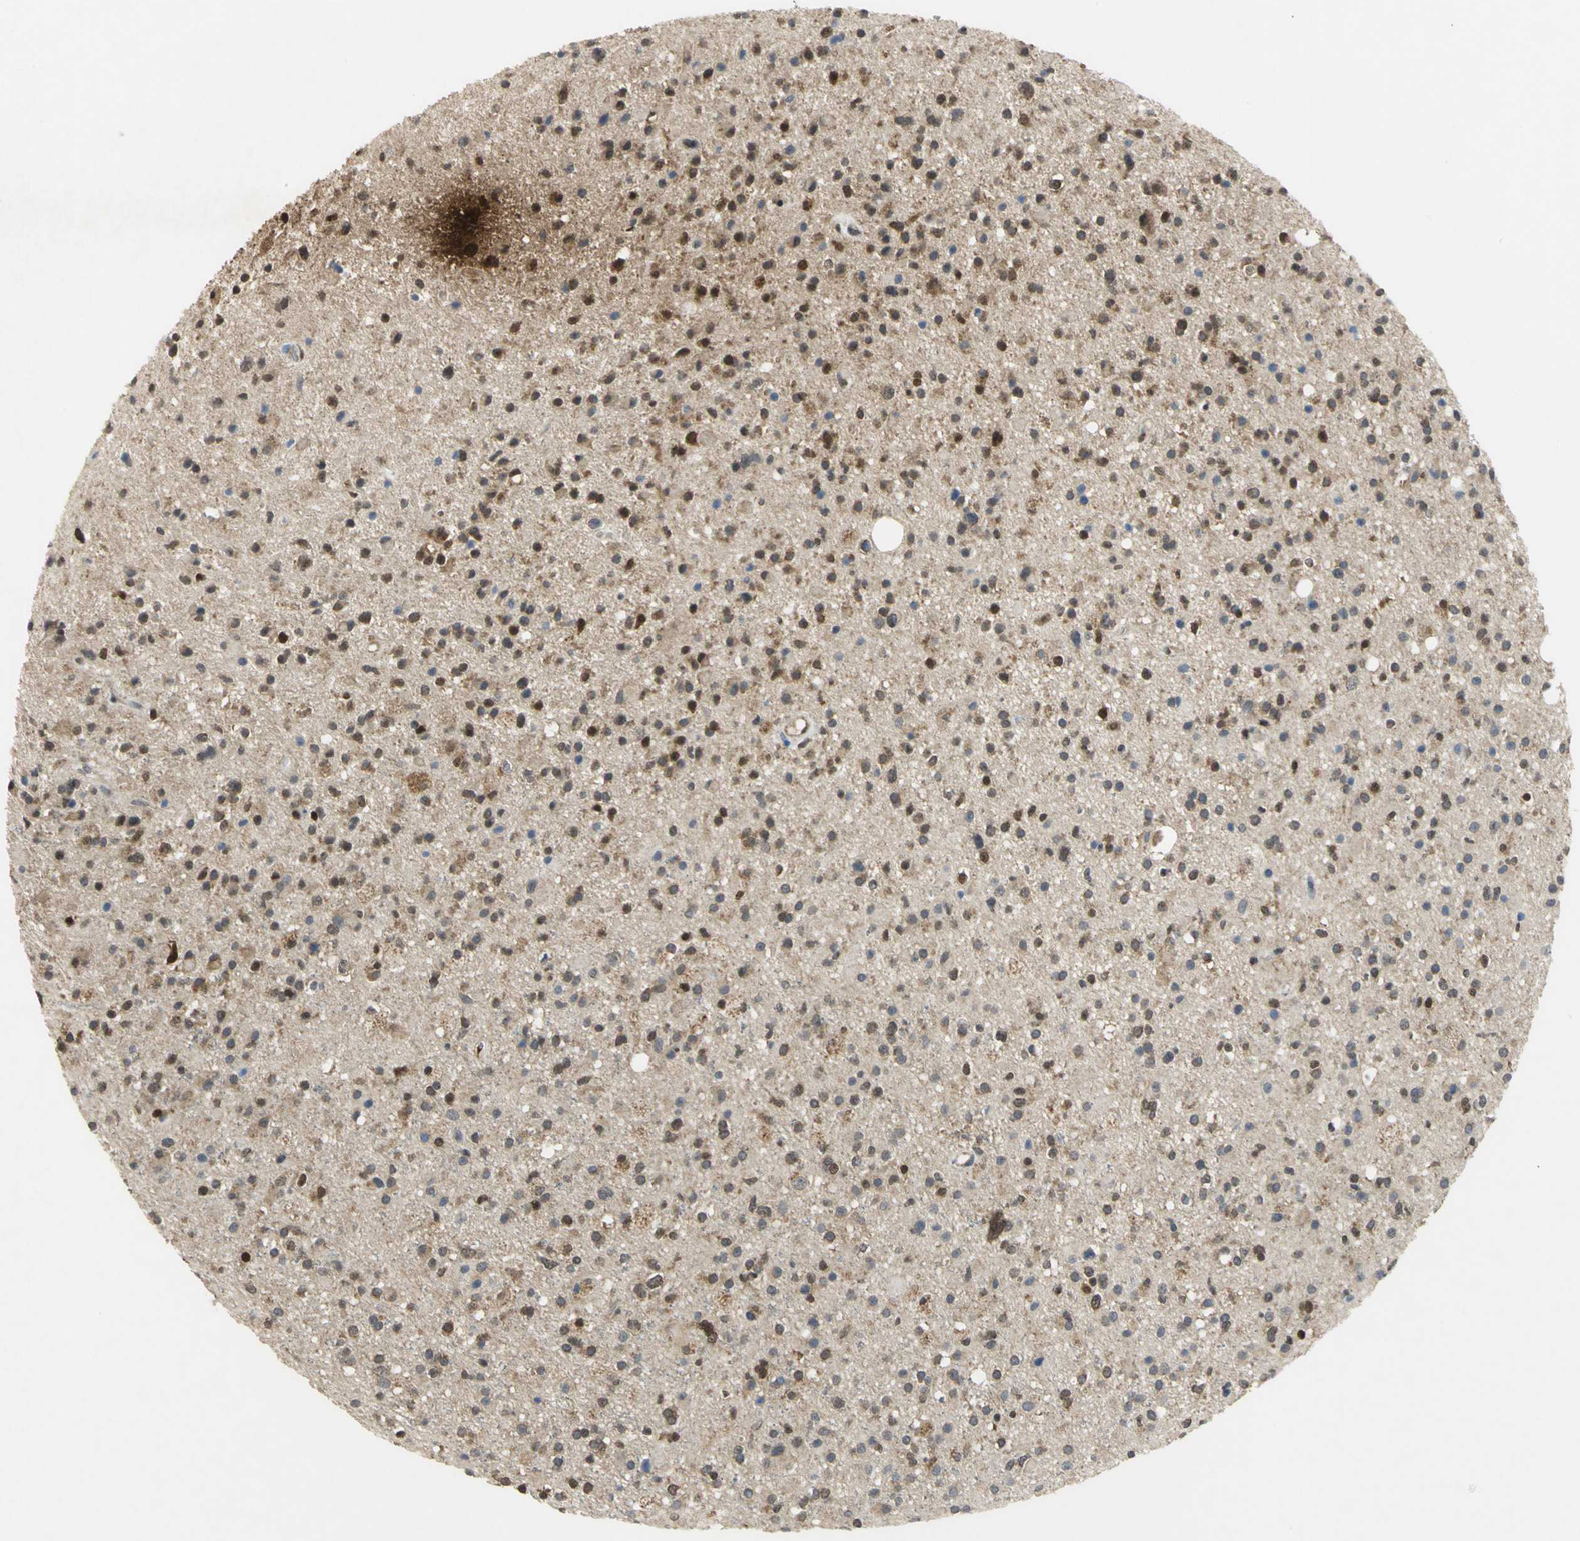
{"staining": {"intensity": "moderate", "quantity": ">75%", "location": "nuclear"}, "tissue": "glioma", "cell_type": "Tumor cells", "image_type": "cancer", "snomed": [{"axis": "morphology", "description": "Glioma, malignant, High grade"}, {"axis": "topography", "description": "Brain"}], "caption": "Brown immunohistochemical staining in human glioma reveals moderate nuclear expression in approximately >75% of tumor cells.", "gene": "PPIA", "patient": {"sex": "male", "age": 33}}